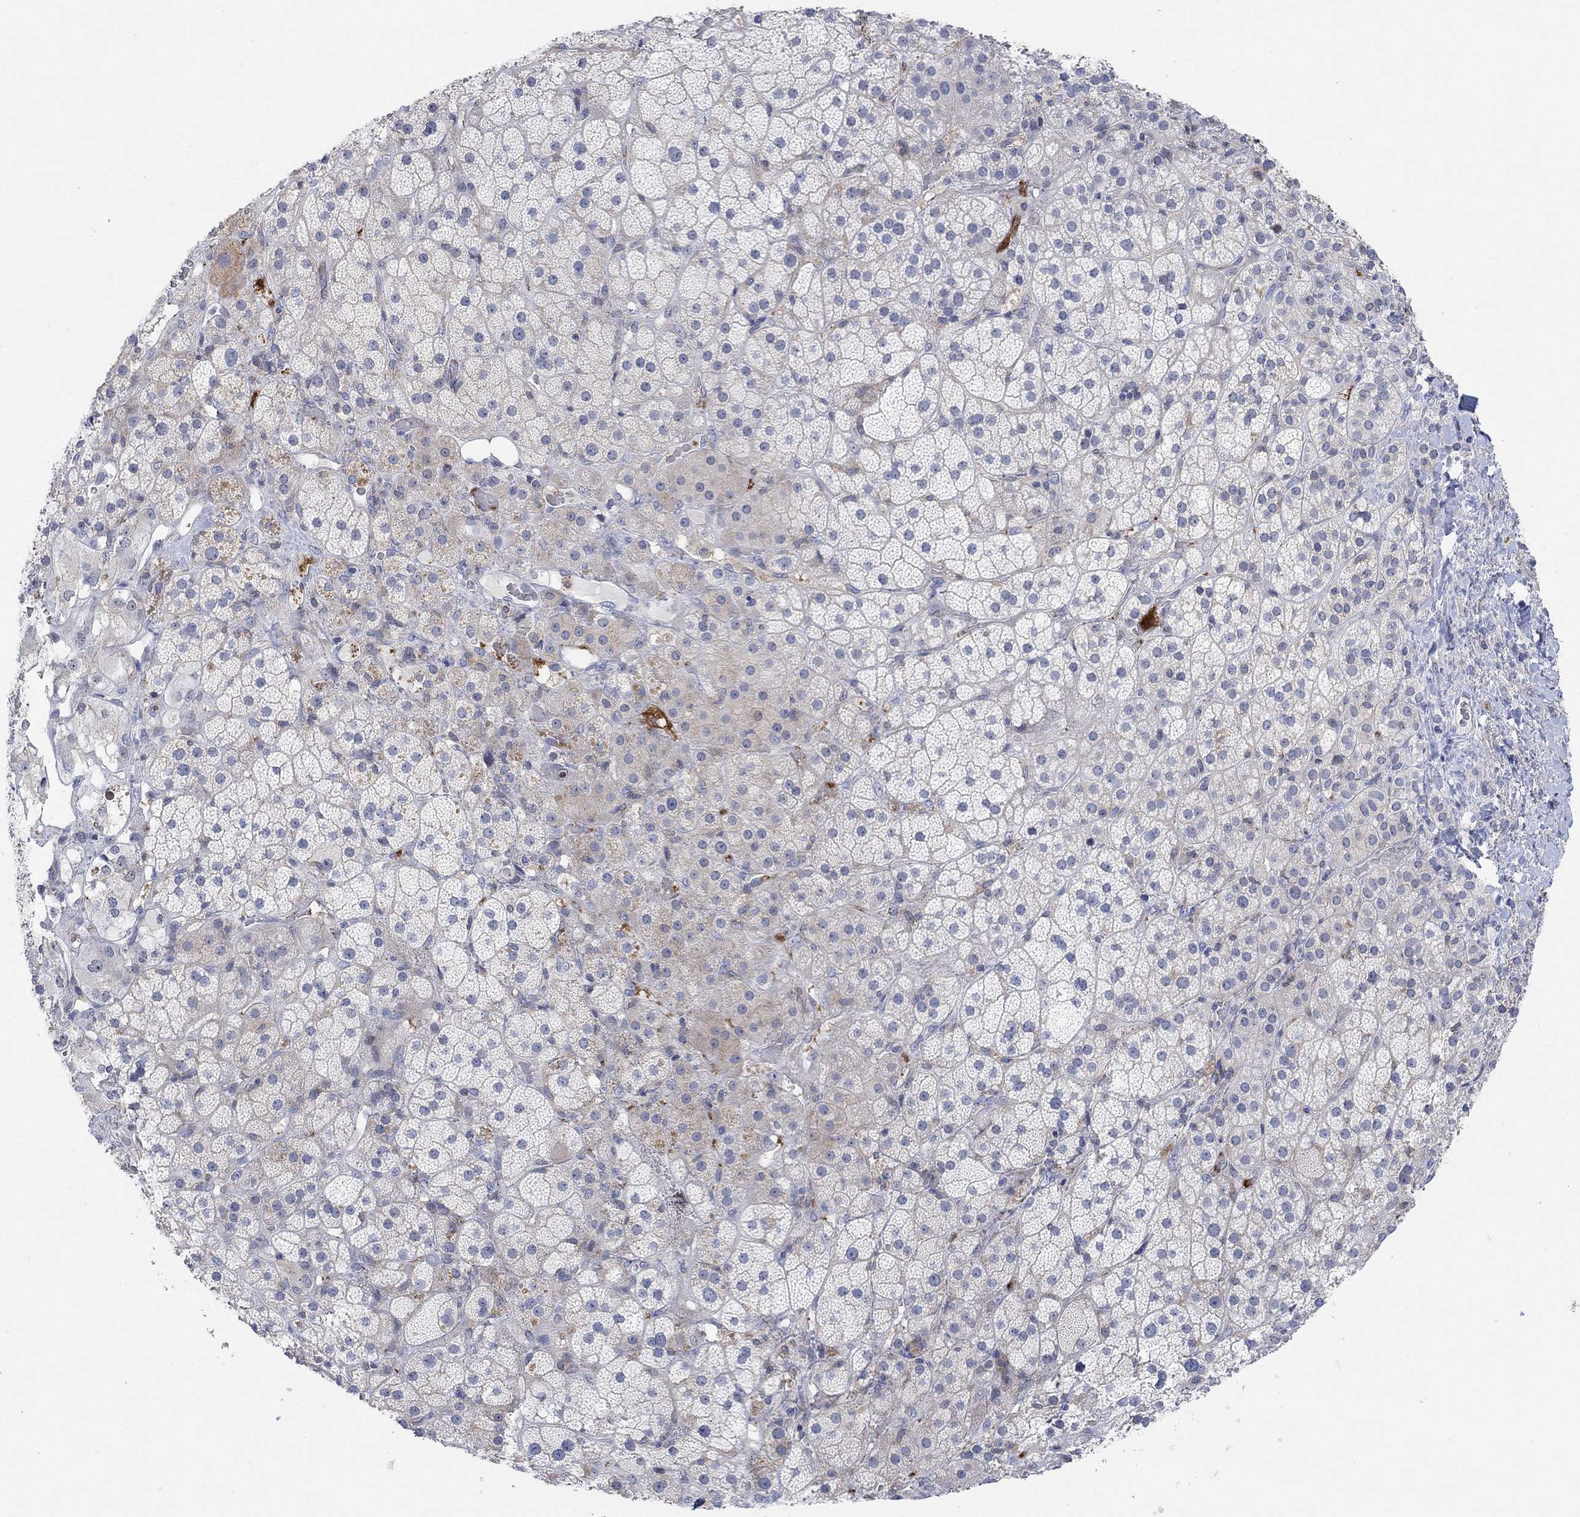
{"staining": {"intensity": "weak", "quantity": "<25%", "location": "cytoplasmic/membranous"}, "tissue": "adrenal gland", "cell_type": "Glandular cells", "image_type": "normal", "snomed": [{"axis": "morphology", "description": "Normal tissue, NOS"}, {"axis": "topography", "description": "Adrenal gland"}], "caption": "This is a photomicrograph of IHC staining of benign adrenal gland, which shows no expression in glandular cells. (DAB IHC visualized using brightfield microscopy, high magnification).", "gene": "PMFBP1", "patient": {"sex": "male", "age": 57}}